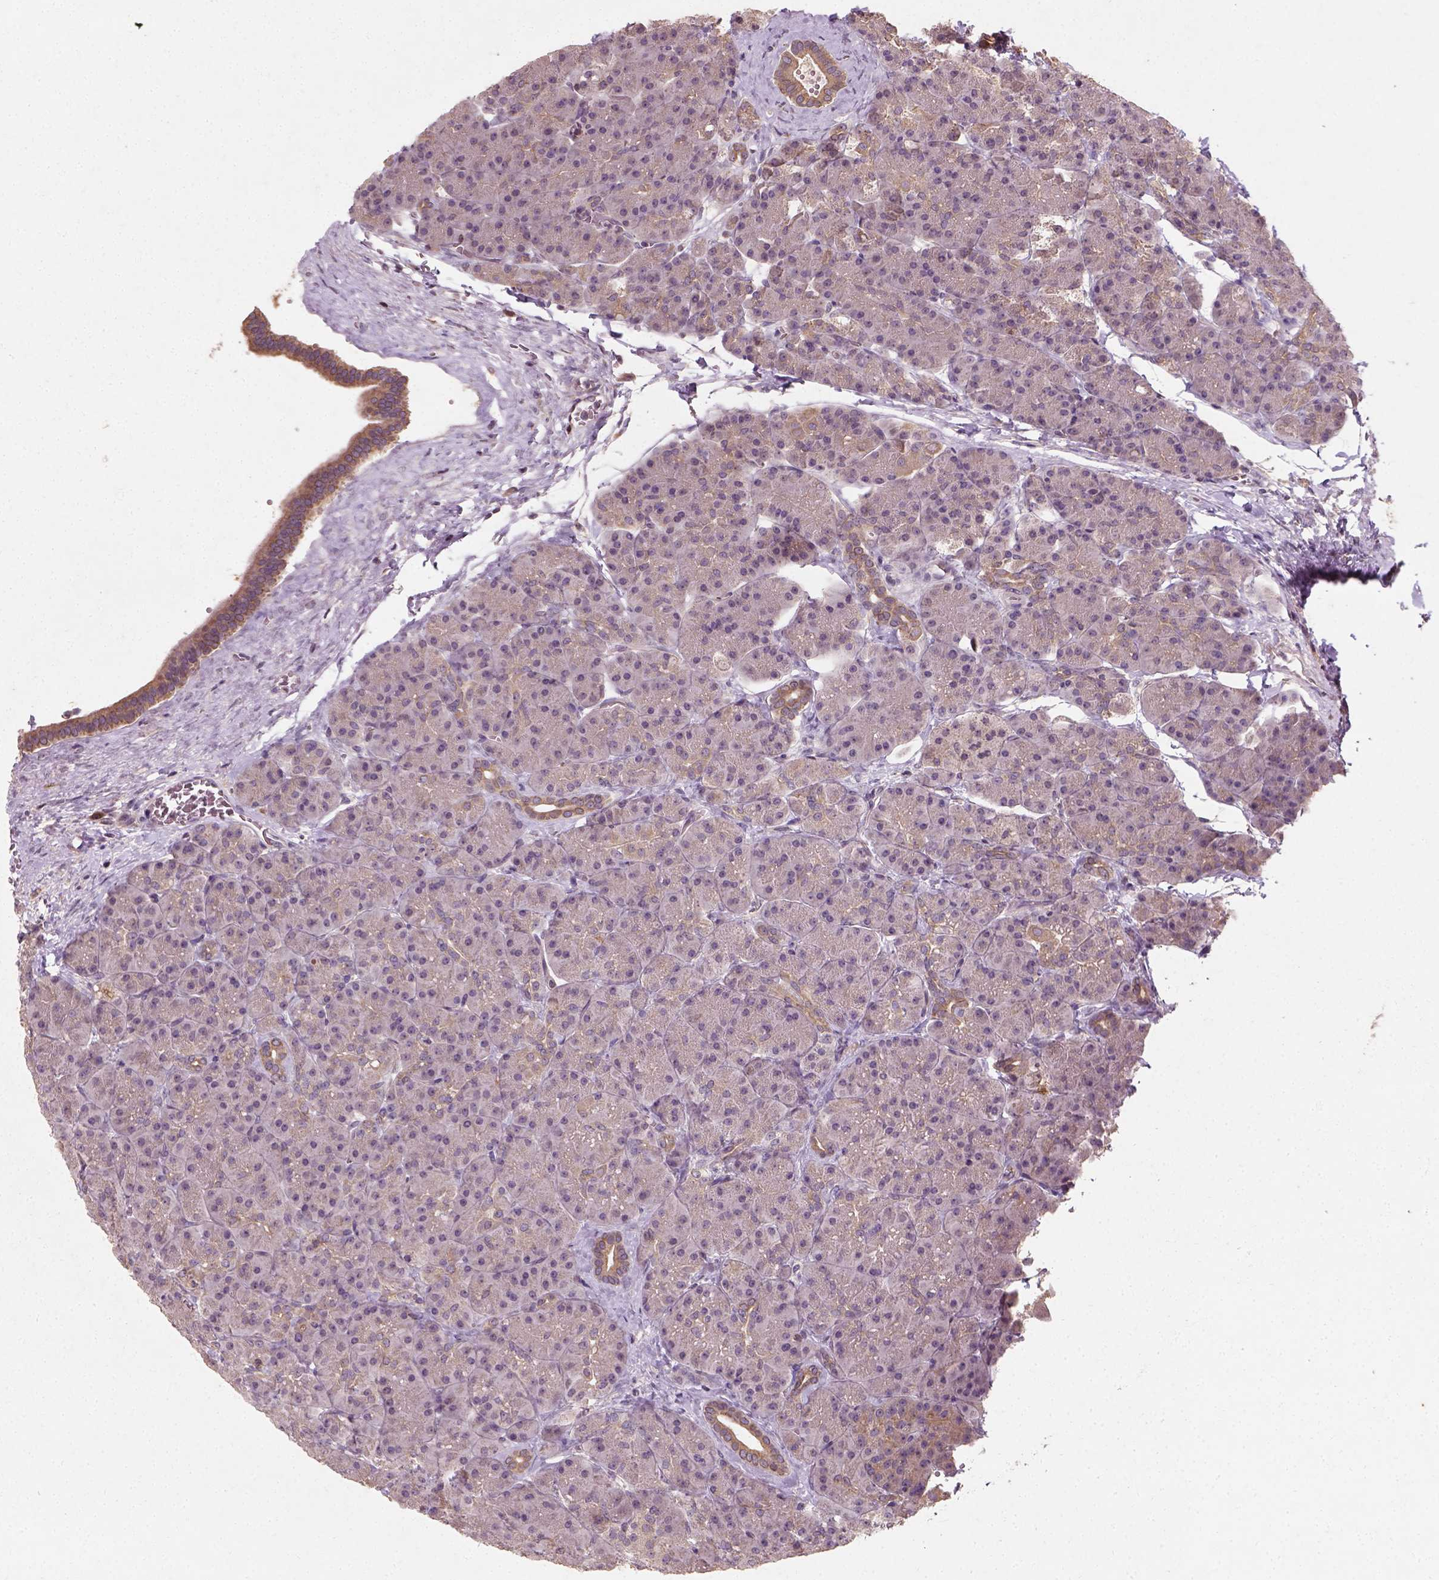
{"staining": {"intensity": "moderate", "quantity": "<25%", "location": "cytoplasmic/membranous"}, "tissue": "pancreas", "cell_type": "Exocrine glandular cells", "image_type": "normal", "snomed": [{"axis": "morphology", "description": "Normal tissue, NOS"}, {"axis": "topography", "description": "Pancreas"}], "caption": "Immunohistochemistry image of unremarkable pancreas: pancreas stained using IHC displays low levels of moderate protein expression localized specifically in the cytoplasmic/membranous of exocrine glandular cells, appearing as a cytoplasmic/membranous brown color.", "gene": "CAMKK1", "patient": {"sex": "male", "age": 57}}